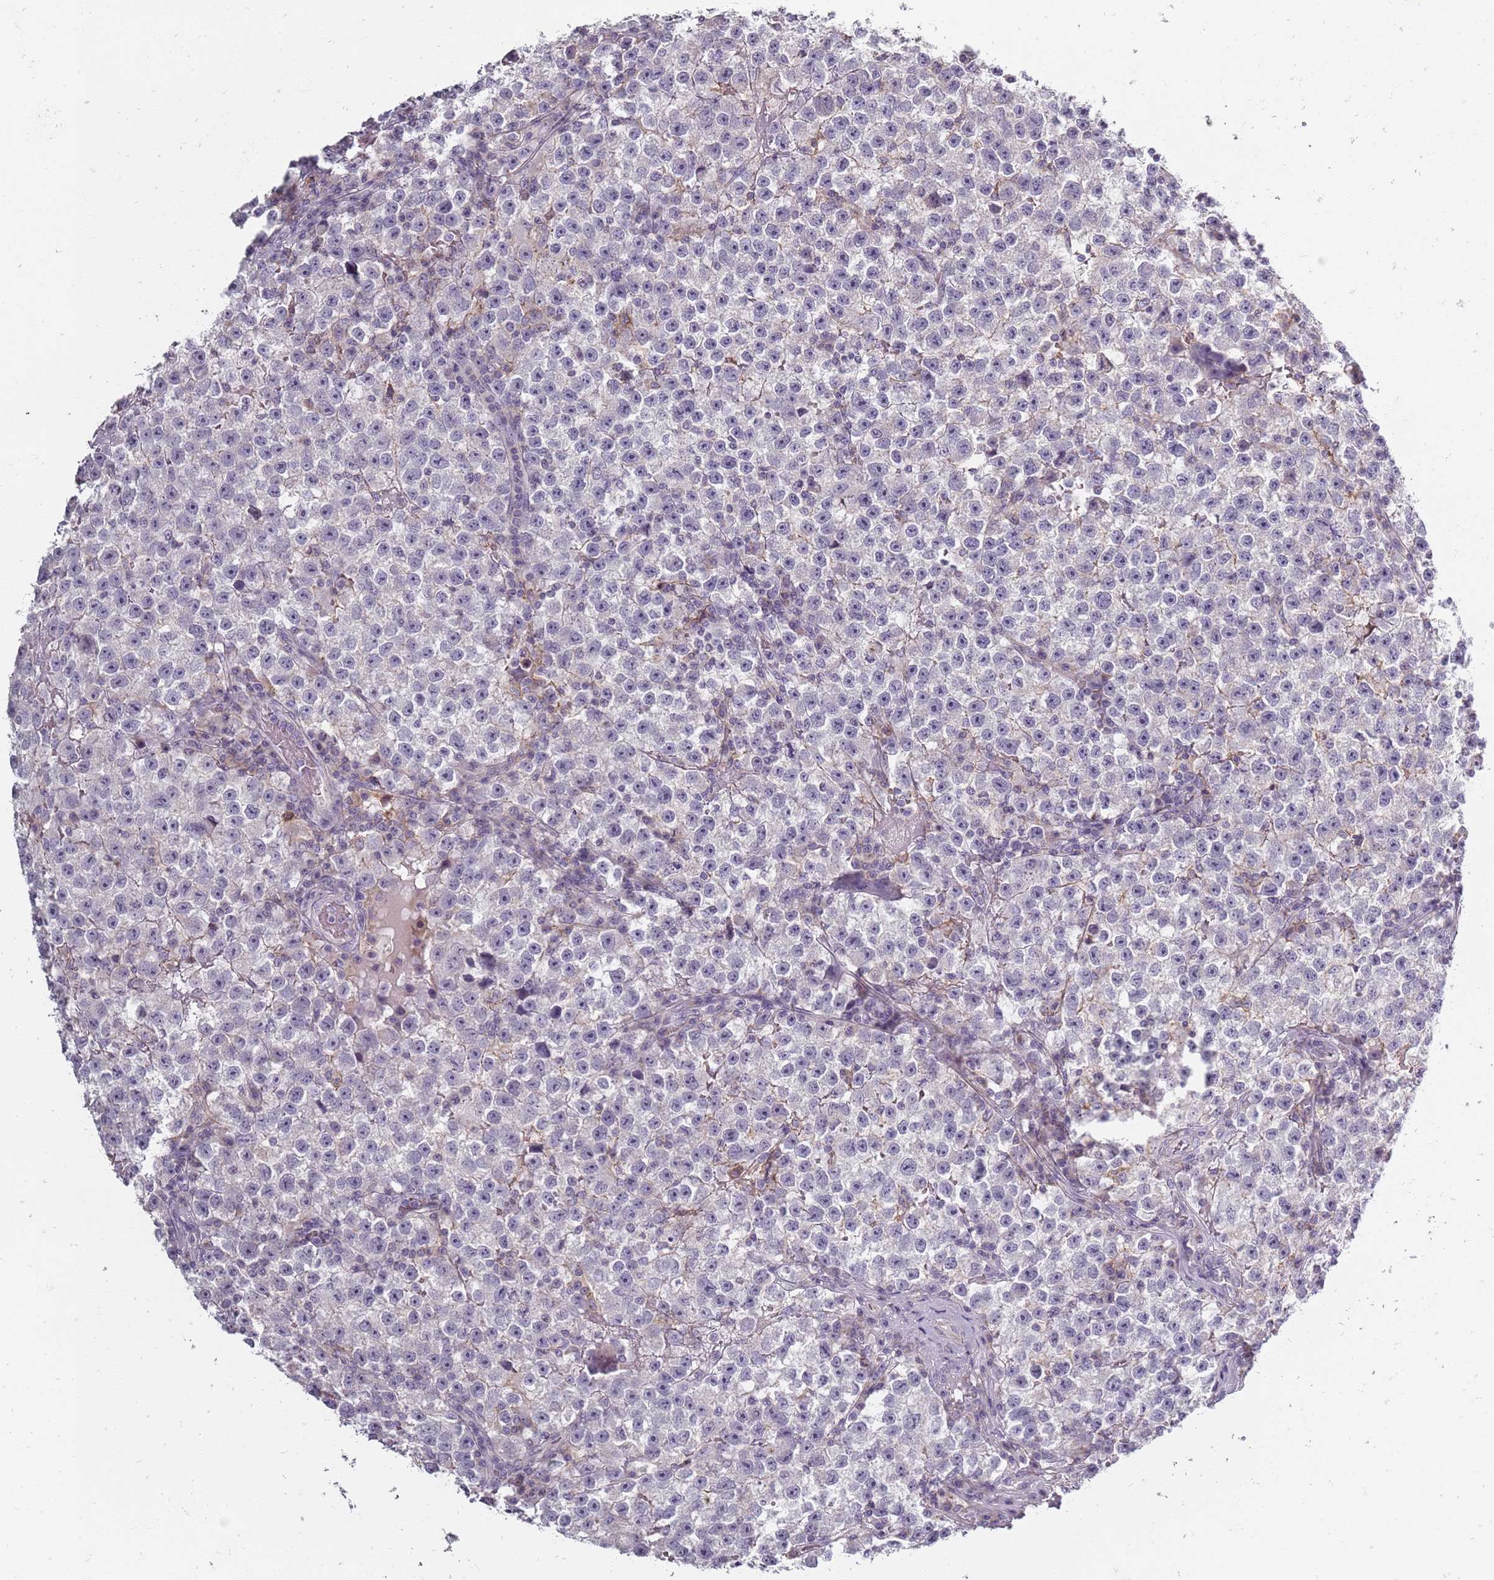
{"staining": {"intensity": "negative", "quantity": "none", "location": "none"}, "tissue": "testis cancer", "cell_type": "Tumor cells", "image_type": "cancer", "snomed": [{"axis": "morphology", "description": "Seminoma, NOS"}, {"axis": "topography", "description": "Testis"}], "caption": "Immunohistochemistry photomicrograph of human testis cancer (seminoma) stained for a protein (brown), which demonstrates no expression in tumor cells.", "gene": "SYNGR3", "patient": {"sex": "male", "age": 22}}